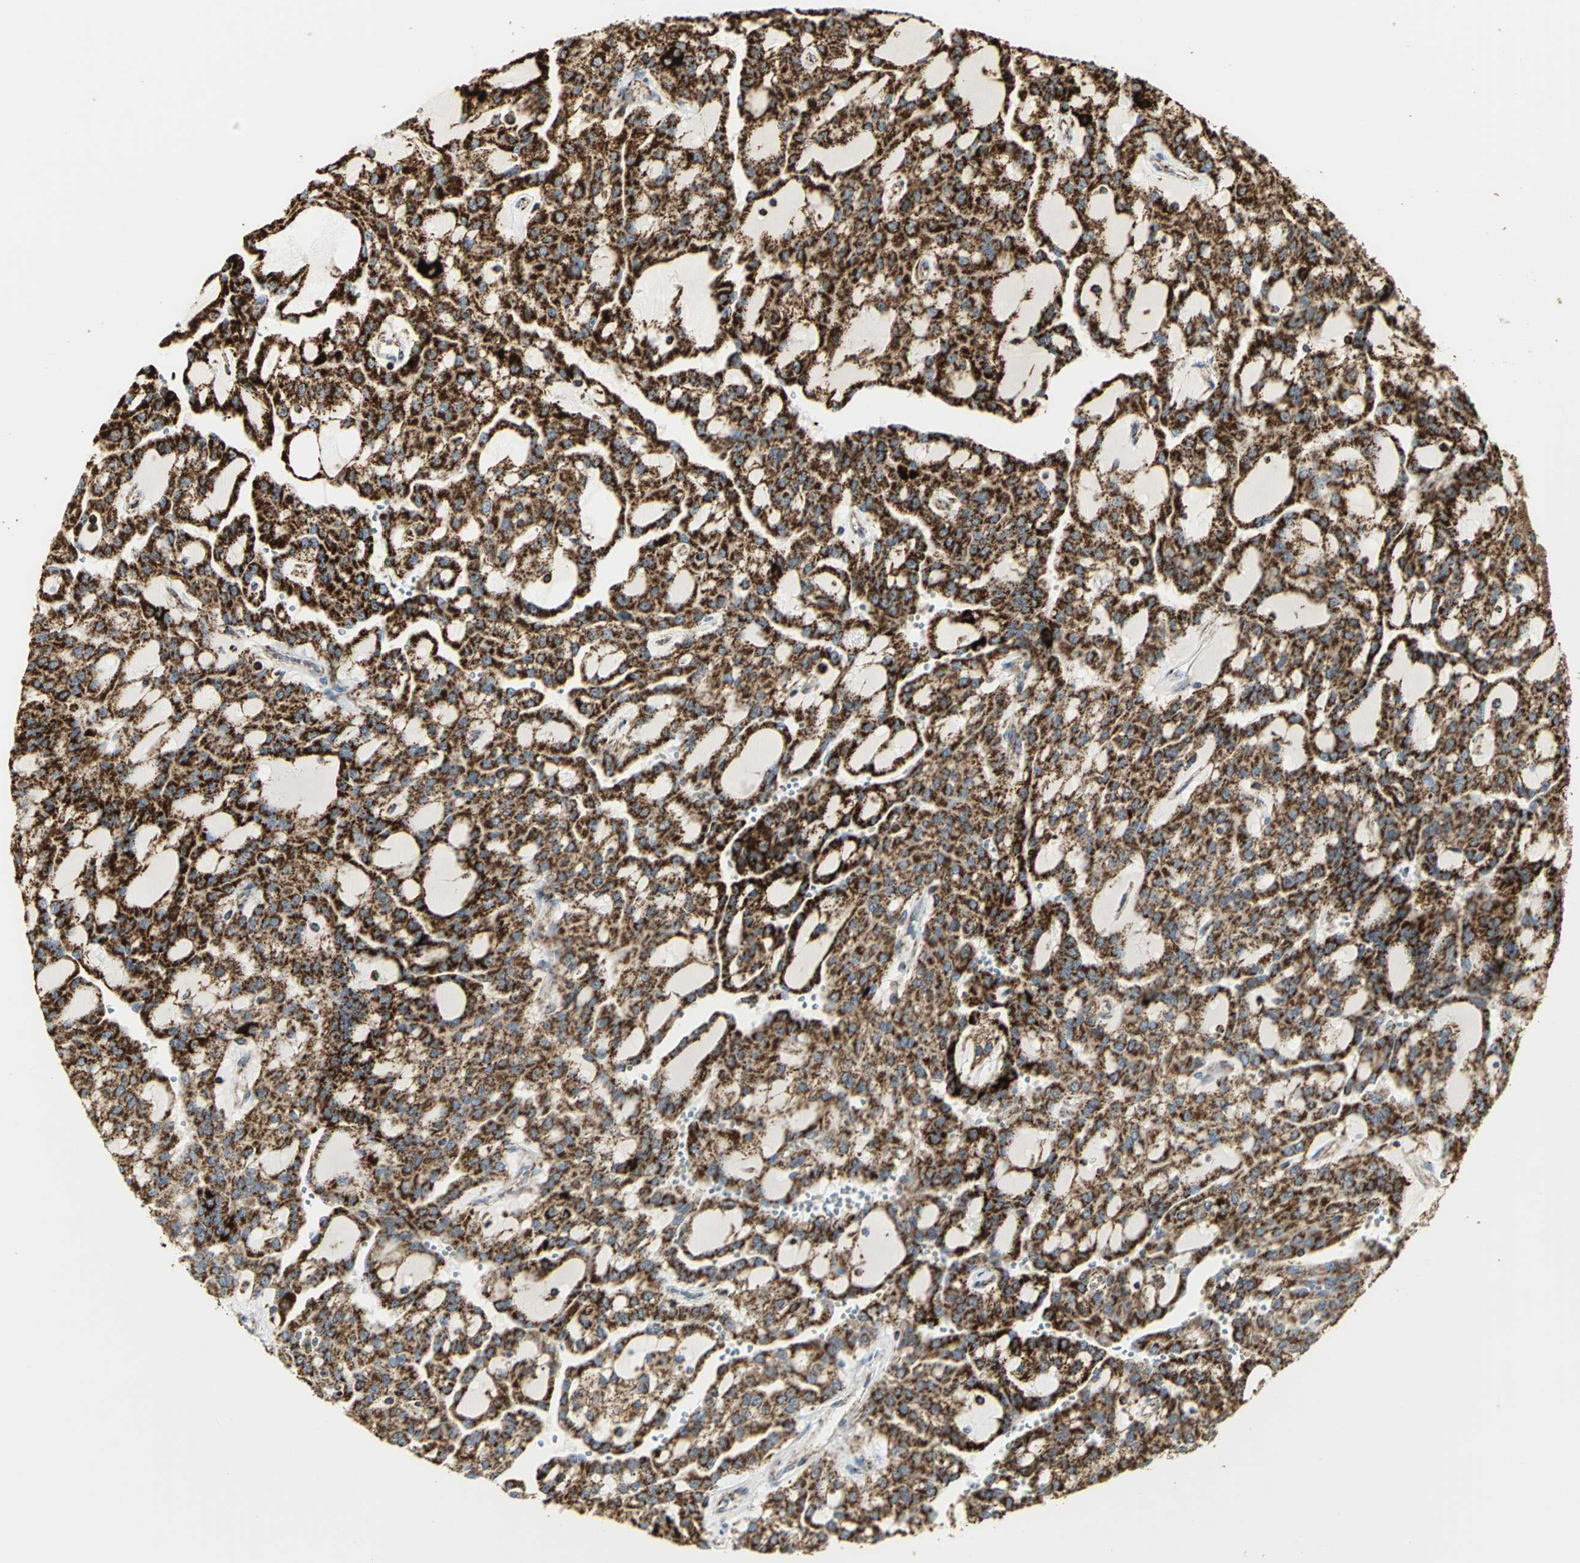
{"staining": {"intensity": "strong", "quantity": ">75%", "location": "cytoplasmic/membranous"}, "tissue": "renal cancer", "cell_type": "Tumor cells", "image_type": "cancer", "snomed": [{"axis": "morphology", "description": "Adenocarcinoma, NOS"}, {"axis": "topography", "description": "Kidney"}], "caption": "Immunohistochemical staining of renal adenocarcinoma displays high levels of strong cytoplasmic/membranous protein expression in about >75% of tumor cells.", "gene": "VDAC1", "patient": {"sex": "male", "age": 63}}